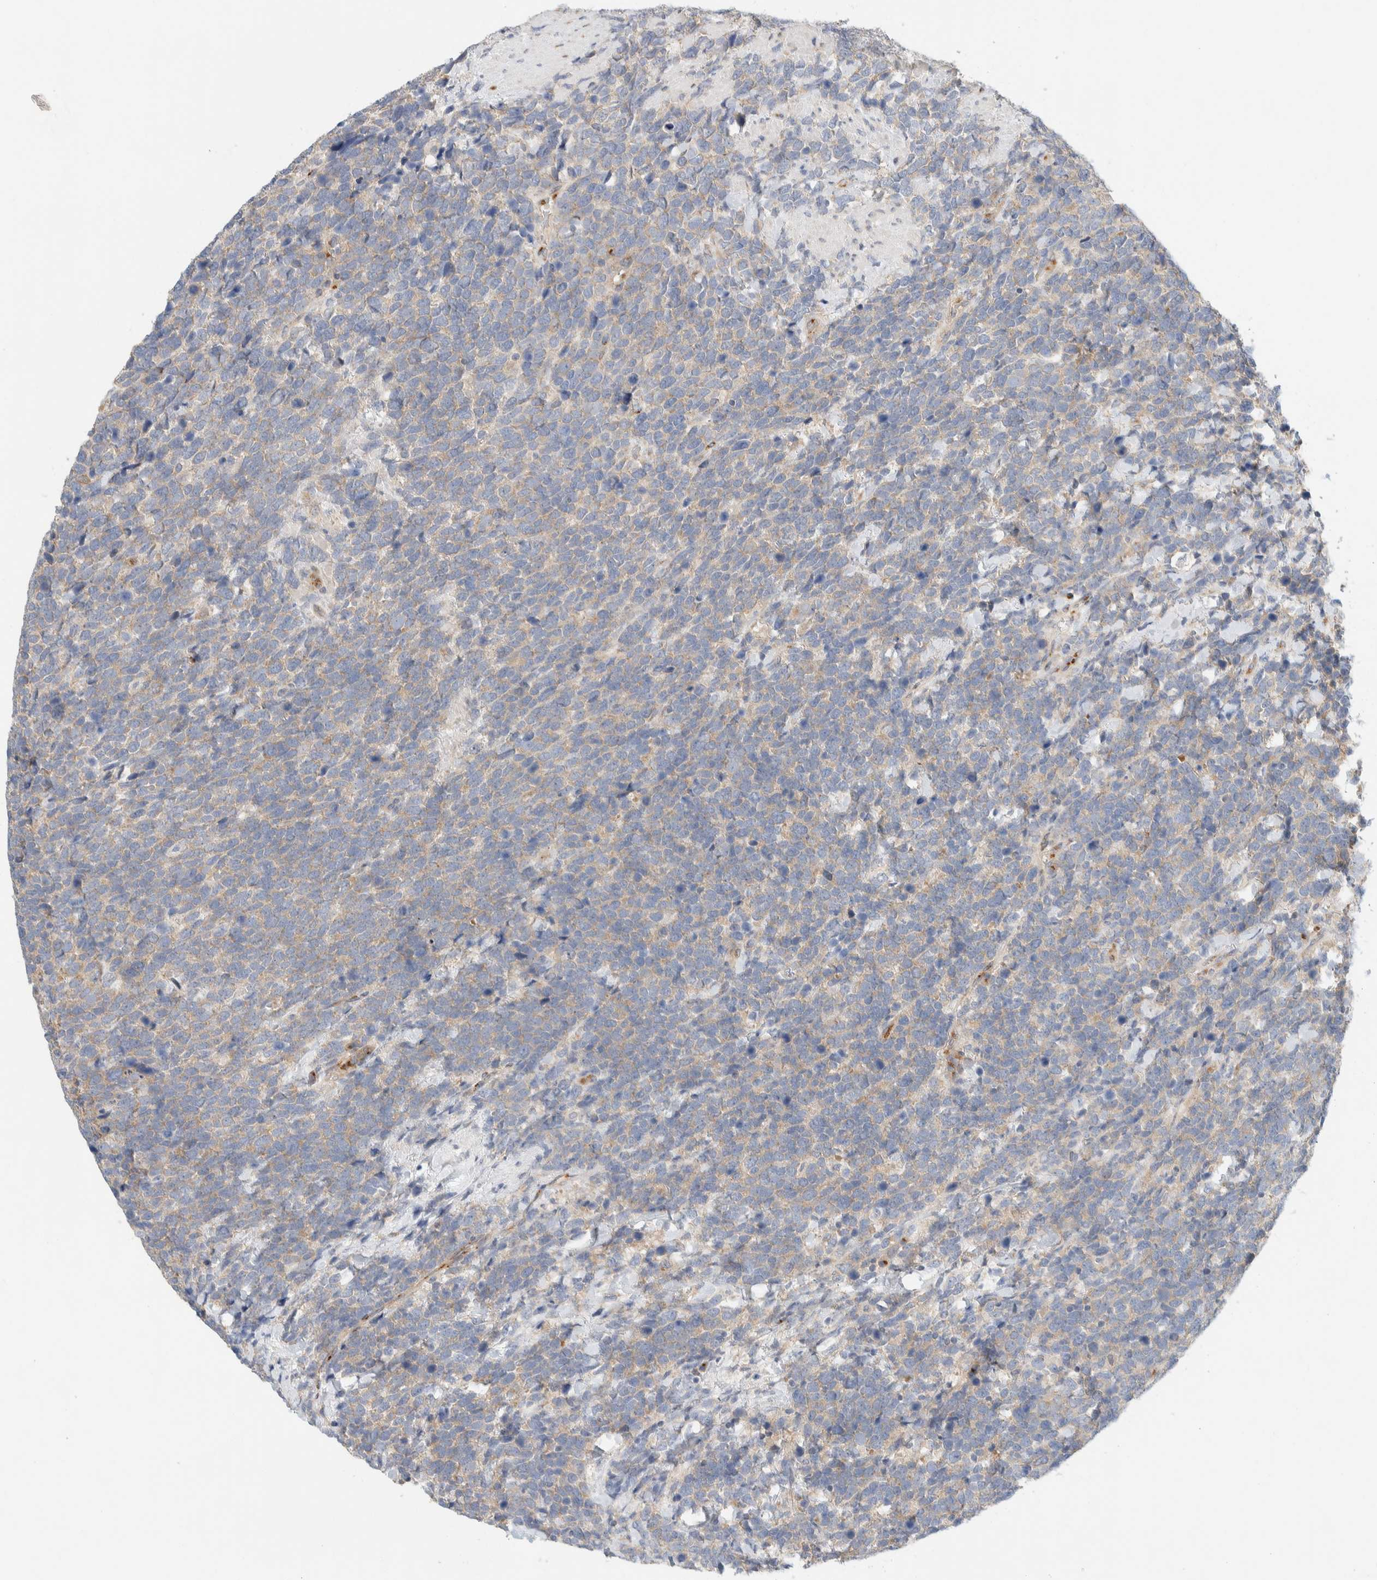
{"staining": {"intensity": "weak", "quantity": ">75%", "location": "cytoplasmic/membranous"}, "tissue": "urothelial cancer", "cell_type": "Tumor cells", "image_type": "cancer", "snomed": [{"axis": "morphology", "description": "Urothelial carcinoma, High grade"}, {"axis": "topography", "description": "Urinary bladder"}], "caption": "There is low levels of weak cytoplasmic/membranous positivity in tumor cells of urothelial cancer, as demonstrated by immunohistochemical staining (brown color).", "gene": "TMEM184B", "patient": {"sex": "female", "age": 82}}